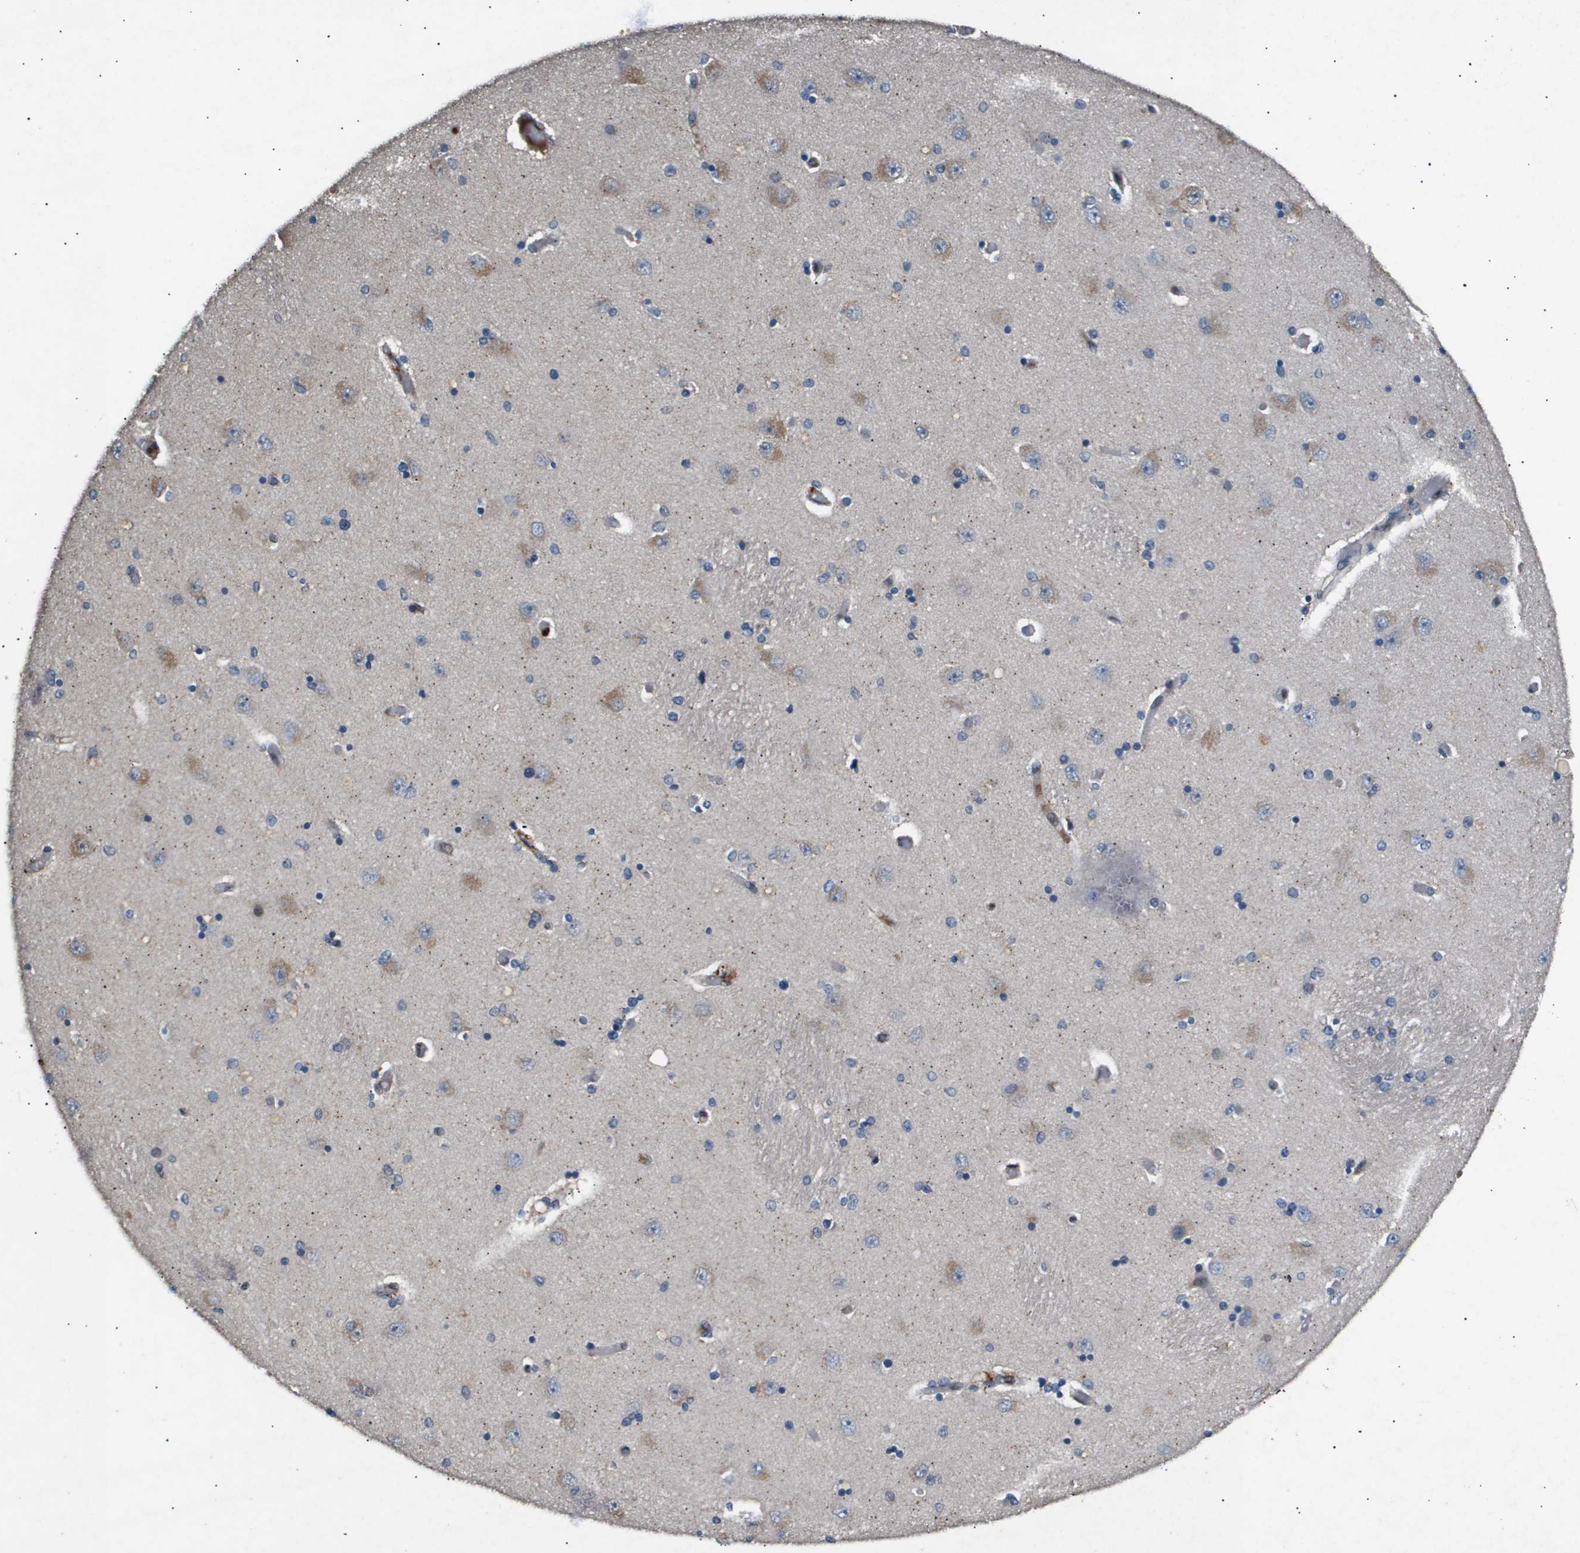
{"staining": {"intensity": "weak", "quantity": "<25%", "location": "cytoplasmic/membranous"}, "tissue": "hippocampus", "cell_type": "Glial cells", "image_type": "normal", "snomed": [{"axis": "morphology", "description": "Normal tissue, NOS"}, {"axis": "topography", "description": "Hippocampus"}], "caption": "Immunohistochemical staining of normal hippocampus reveals no significant staining in glial cells.", "gene": "ERG", "patient": {"sex": "female", "age": 54}}